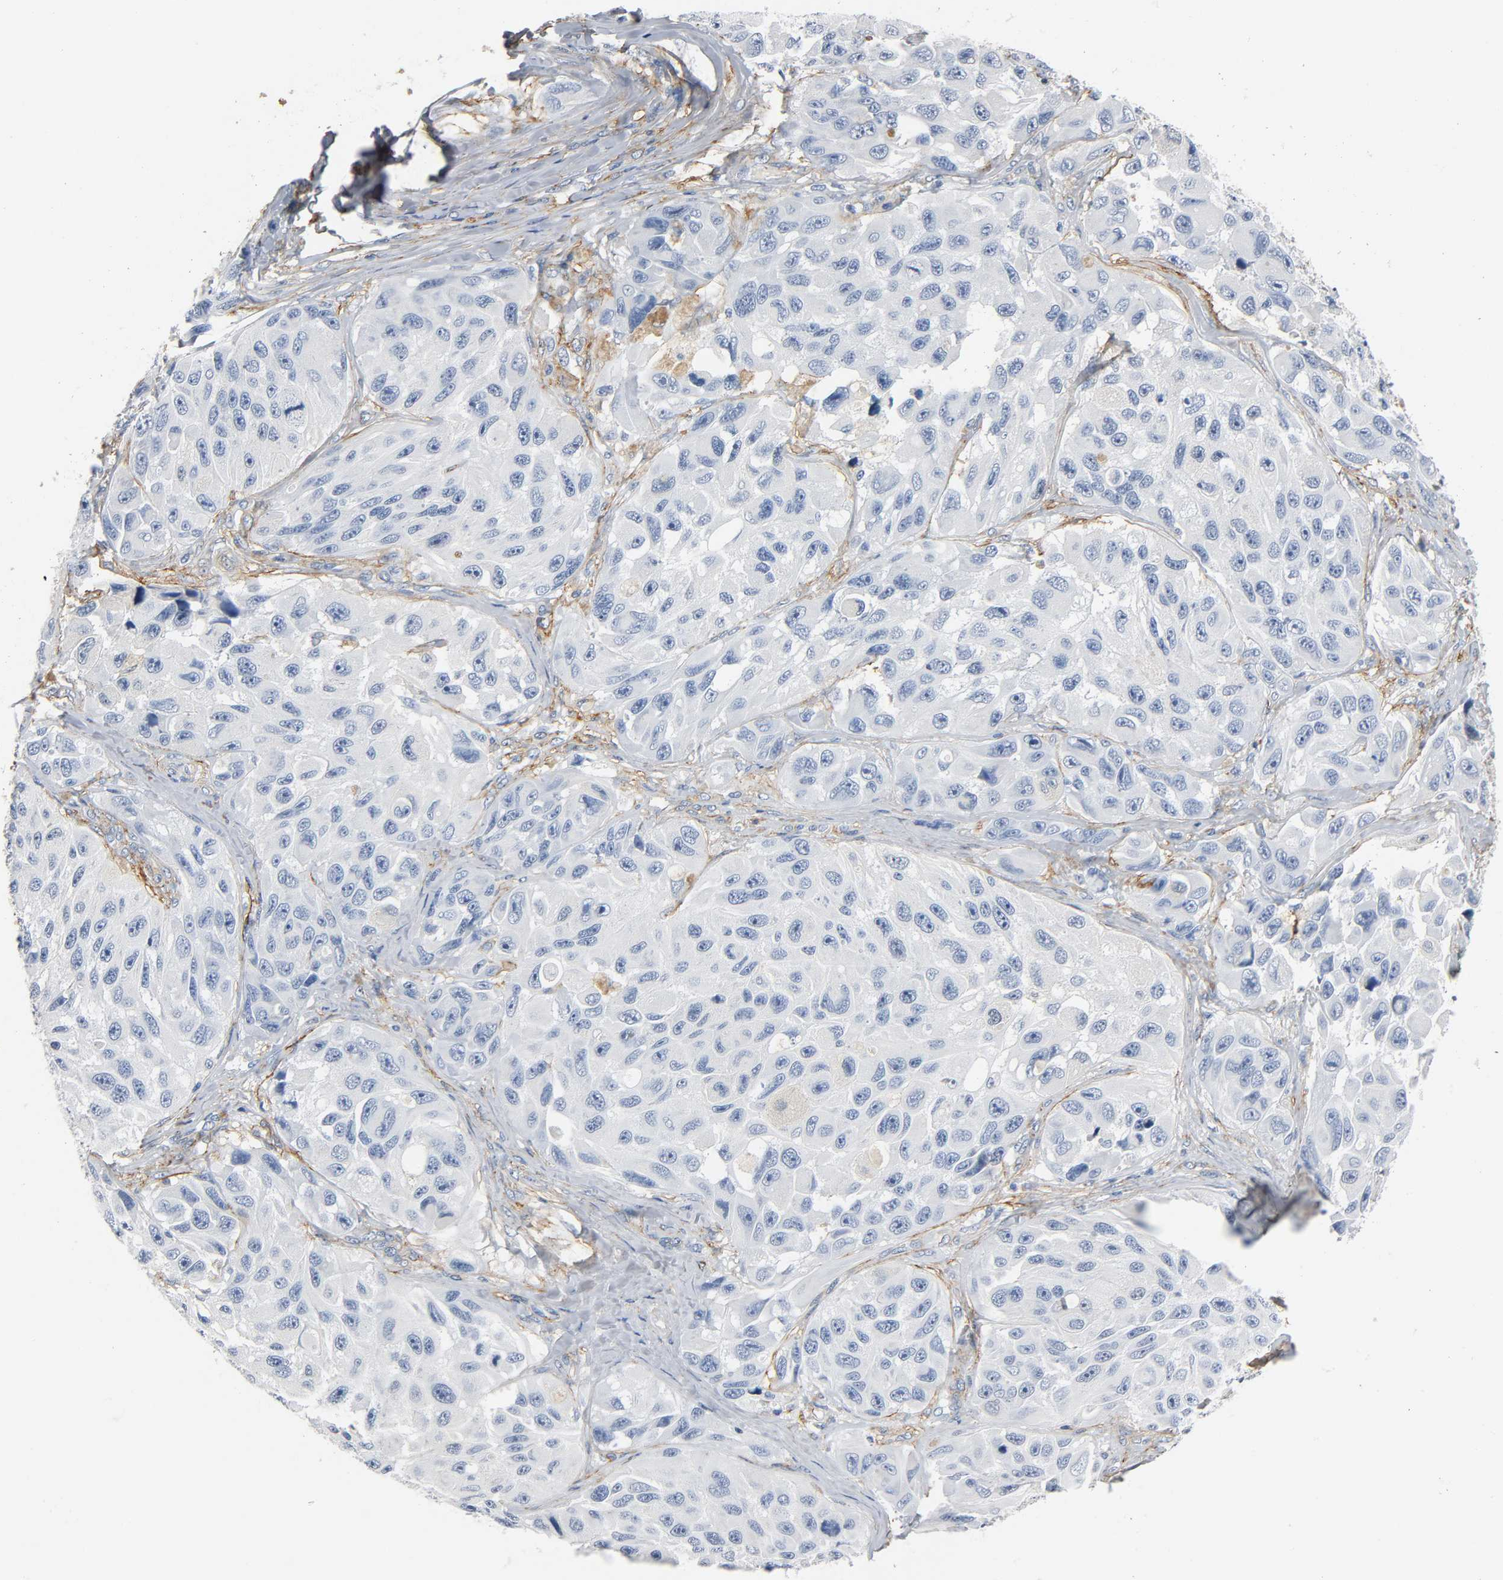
{"staining": {"intensity": "negative", "quantity": "none", "location": "none"}, "tissue": "melanoma", "cell_type": "Tumor cells", "image_type": "cancer", "snomed": [{"axis": "morphology", "description": "Malignant melanoma, NOS"}, {"axis": "topography", "description": "Skin"}], "caption": "Human malignant melanoma stained for a protein using immunohistochemistry (IHC) displays no staining in tumor cells.", "gene": "ANPEP", "patient": {"sex": "female", "age": 73}}